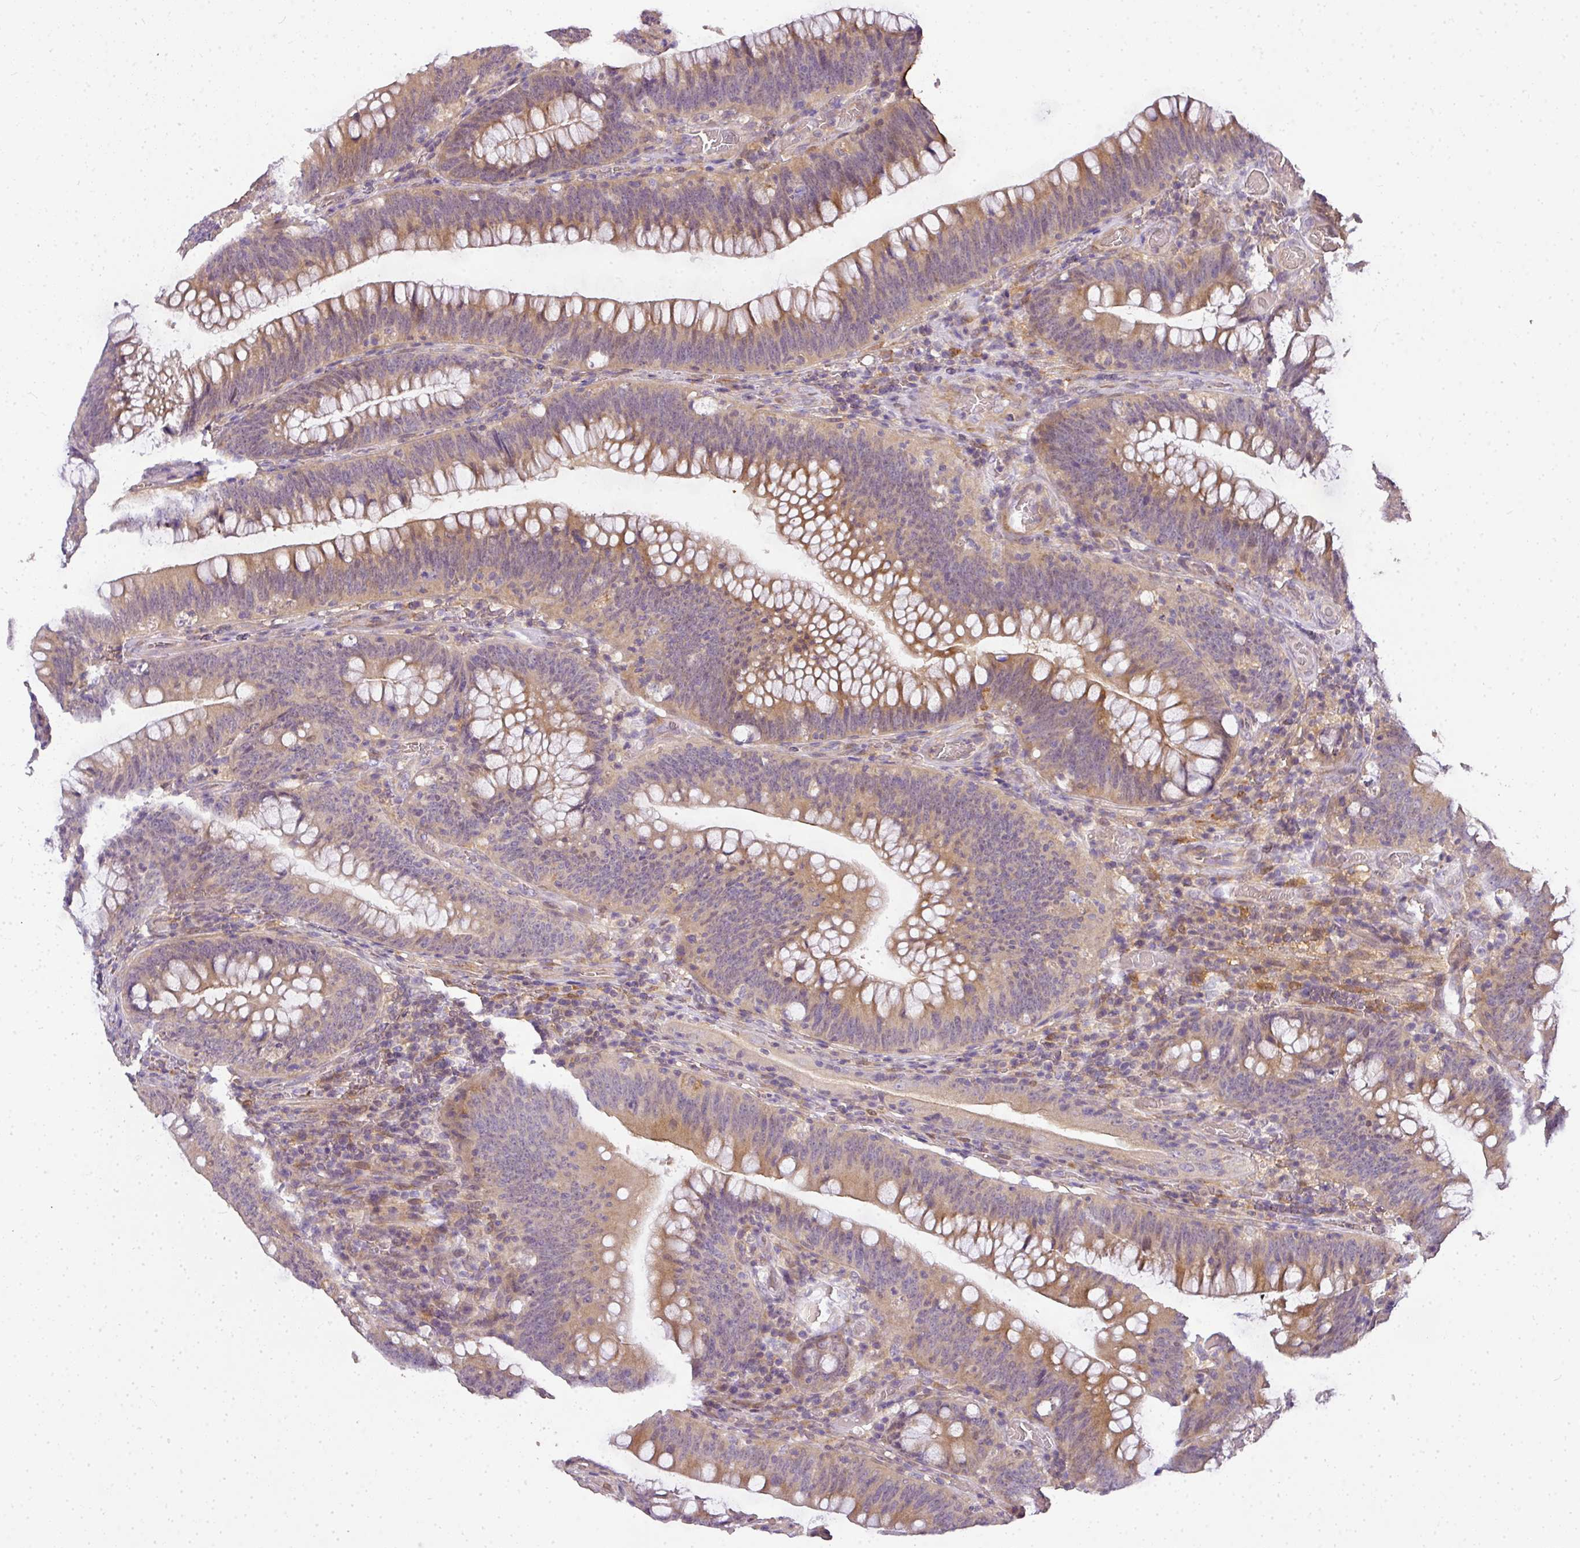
{"staining": {"intensity": "moderate", "quantity": "25%-75%", "location": "cytoplasmic/membranous"}, "tissue": "colorectal cancer", "cell_type": "Tumor cells", "image_type": "cancer", "snomed": [{"axis": "morphology", "description": "Normal tissue, NOS"}, {"axis": "topography", "description": "Colon"}], "caption": "IHC of colorectal cancer reveals medium levels of moderate cytoplasmic/membranous staining in about 25%-75% of tumor cells.", "gene": "ADH5", "patient": {"sex": "female", "age": 82}}